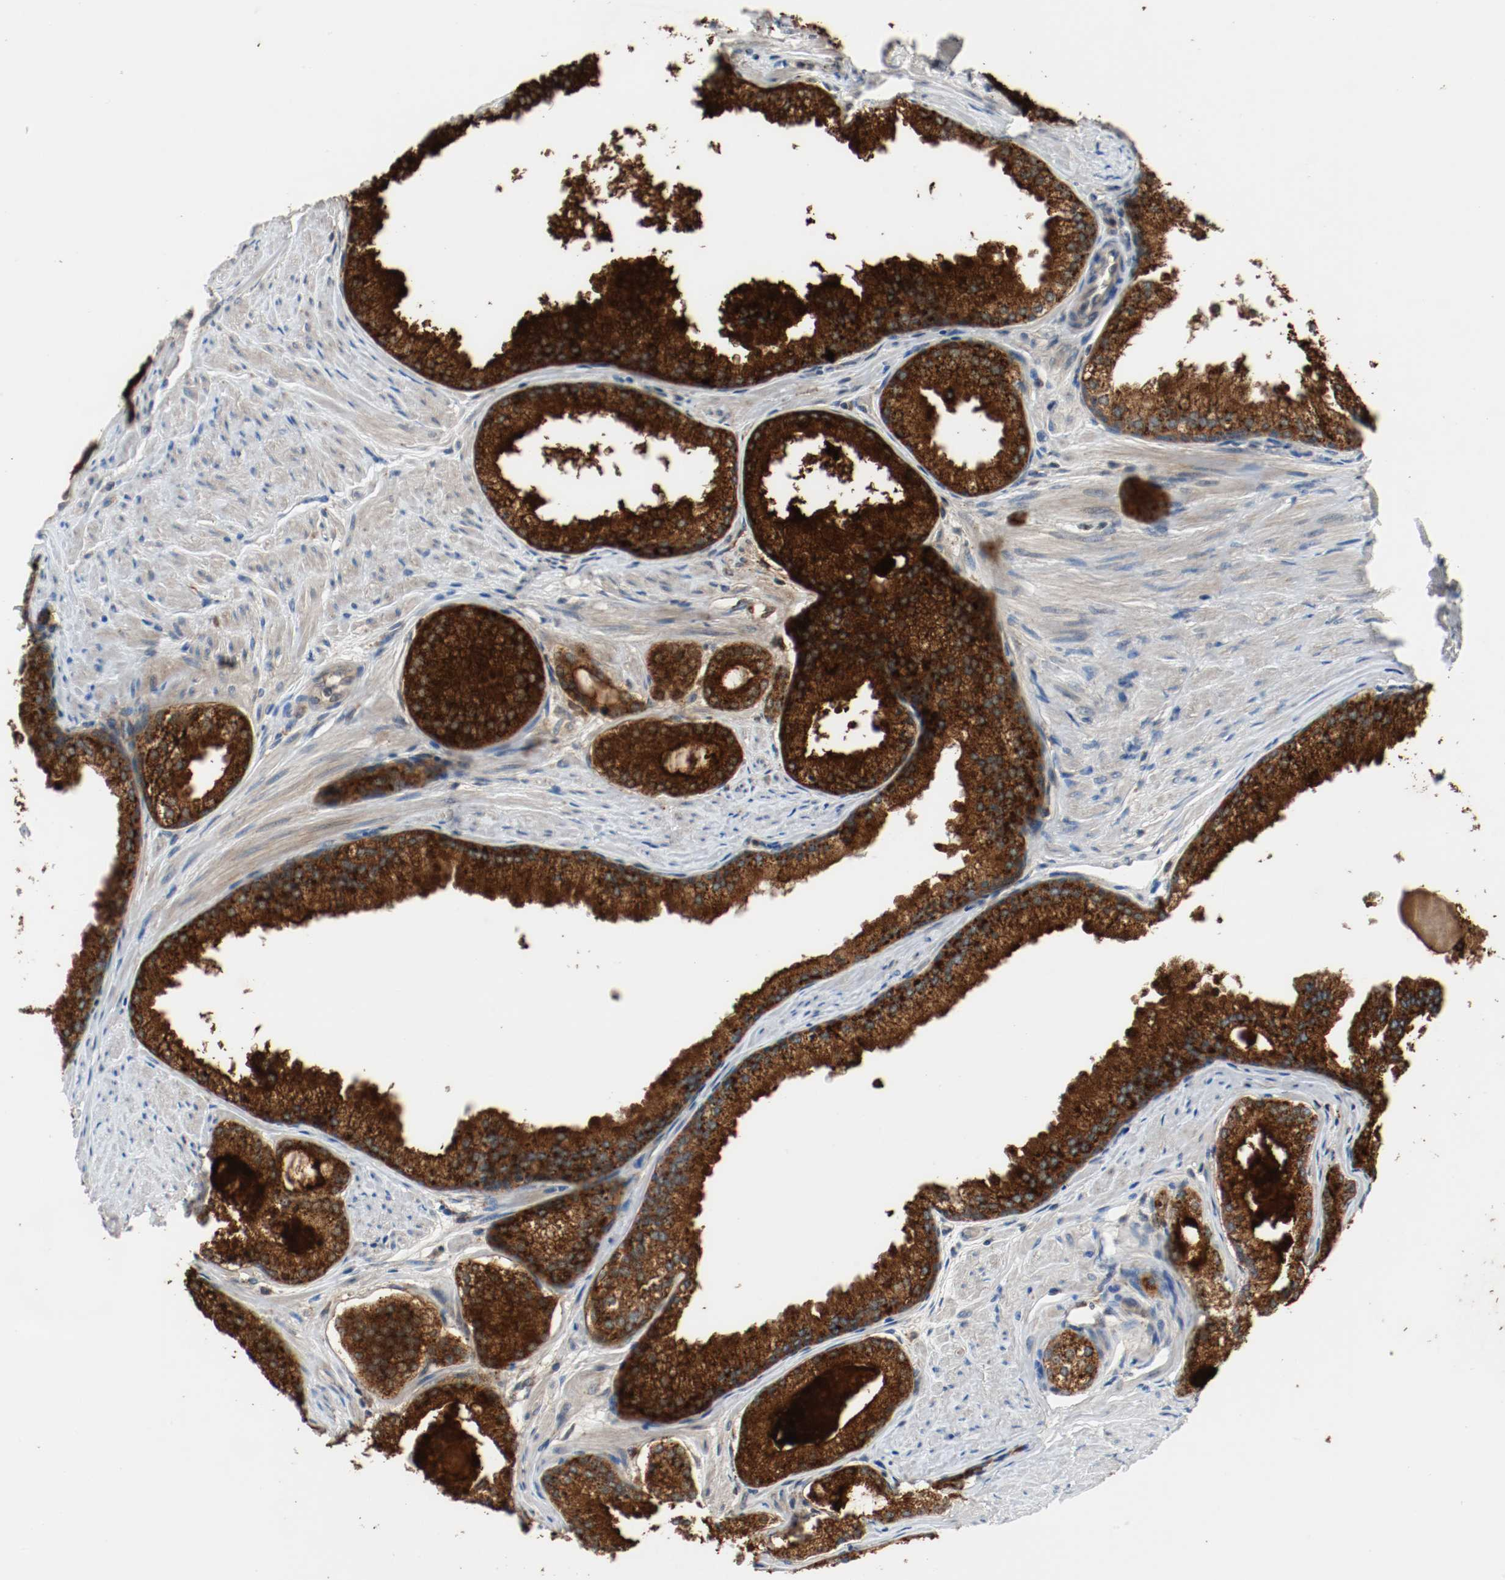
{"staining": {"intensity": "strong", "quantity": ">75%", "location": "cytoplasmic/membranous"}, "tissue": "prostate cancer", "cell_type": "Tumor cells", "image_type": "cancer", "snomed": [{"axis": "morphology", "description": "Adenocarcinoma, Low grade"}, {"axis": "topography", "description": "Prostate"}], "caption": "The photomicrograph displays a brown stain indicating the presence of a protein in the cytoplasmic/membranous of tumor cells in prostate cancer (adenocarcinoma (low-grade)).", "gene": "LAMP2", "patient": {"sex": "male", "age": 71}}